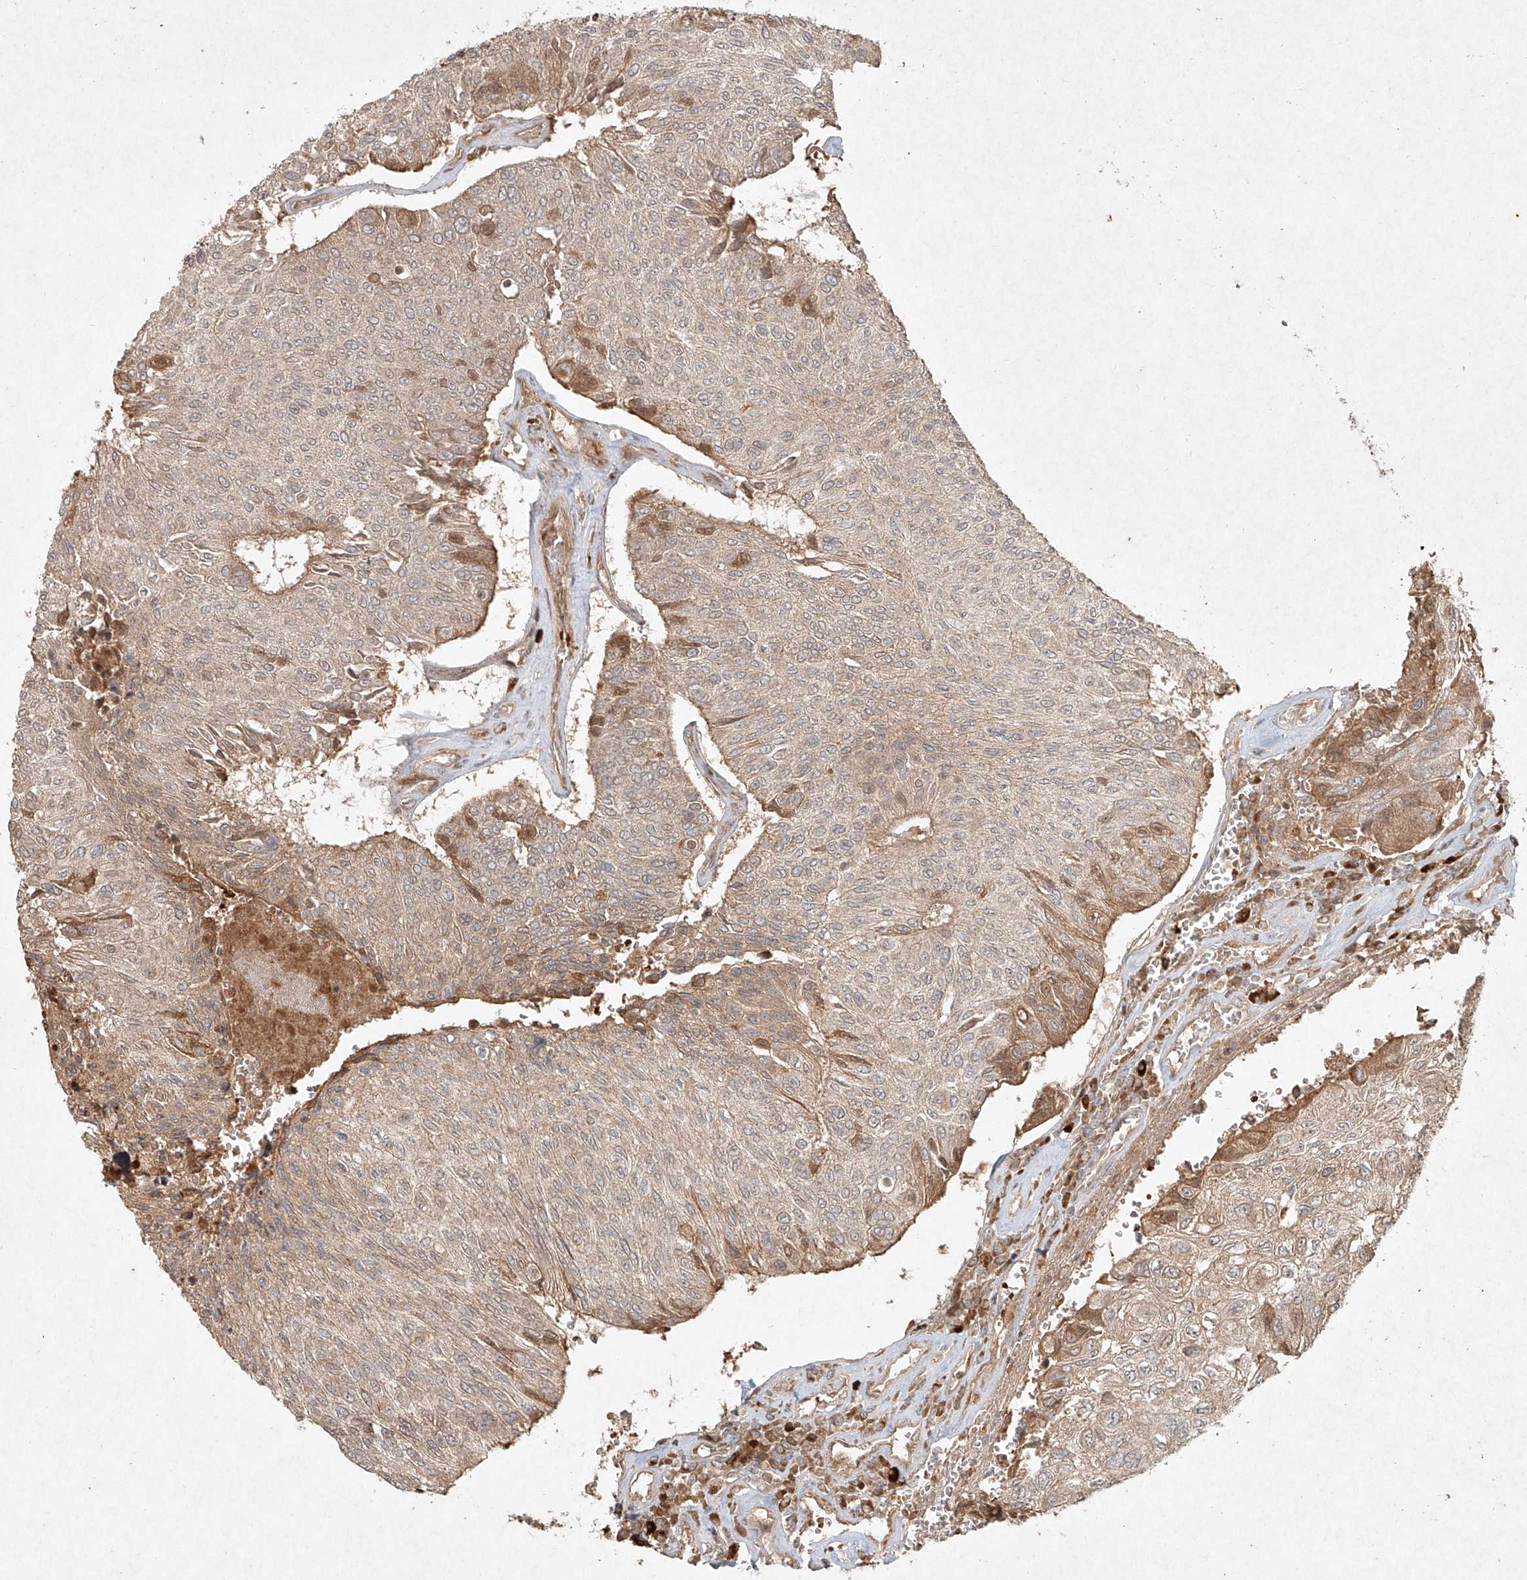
{"staining": {"intensity": "moderate", "quantity": "25%-75%", "location": "cytoplasmic/membranous,nuclear"}, "tissue": "urothelial cancer", "cell_type": "Tumor cells", "image_type": "cancer", "snomed": [{"axis": "morphology", "description": "Urothelial carcinoma, High grade"}, {"axis": "topography", "description": "Urinary bladder"}], "caption": "A brown stain highlights moderate cytoplasmic/membranous and nuclear staining of a protein in human urothelial cancer tumor cells.", "gene": "CYYR1", "patient": {"sex": "male", "age": 66}}